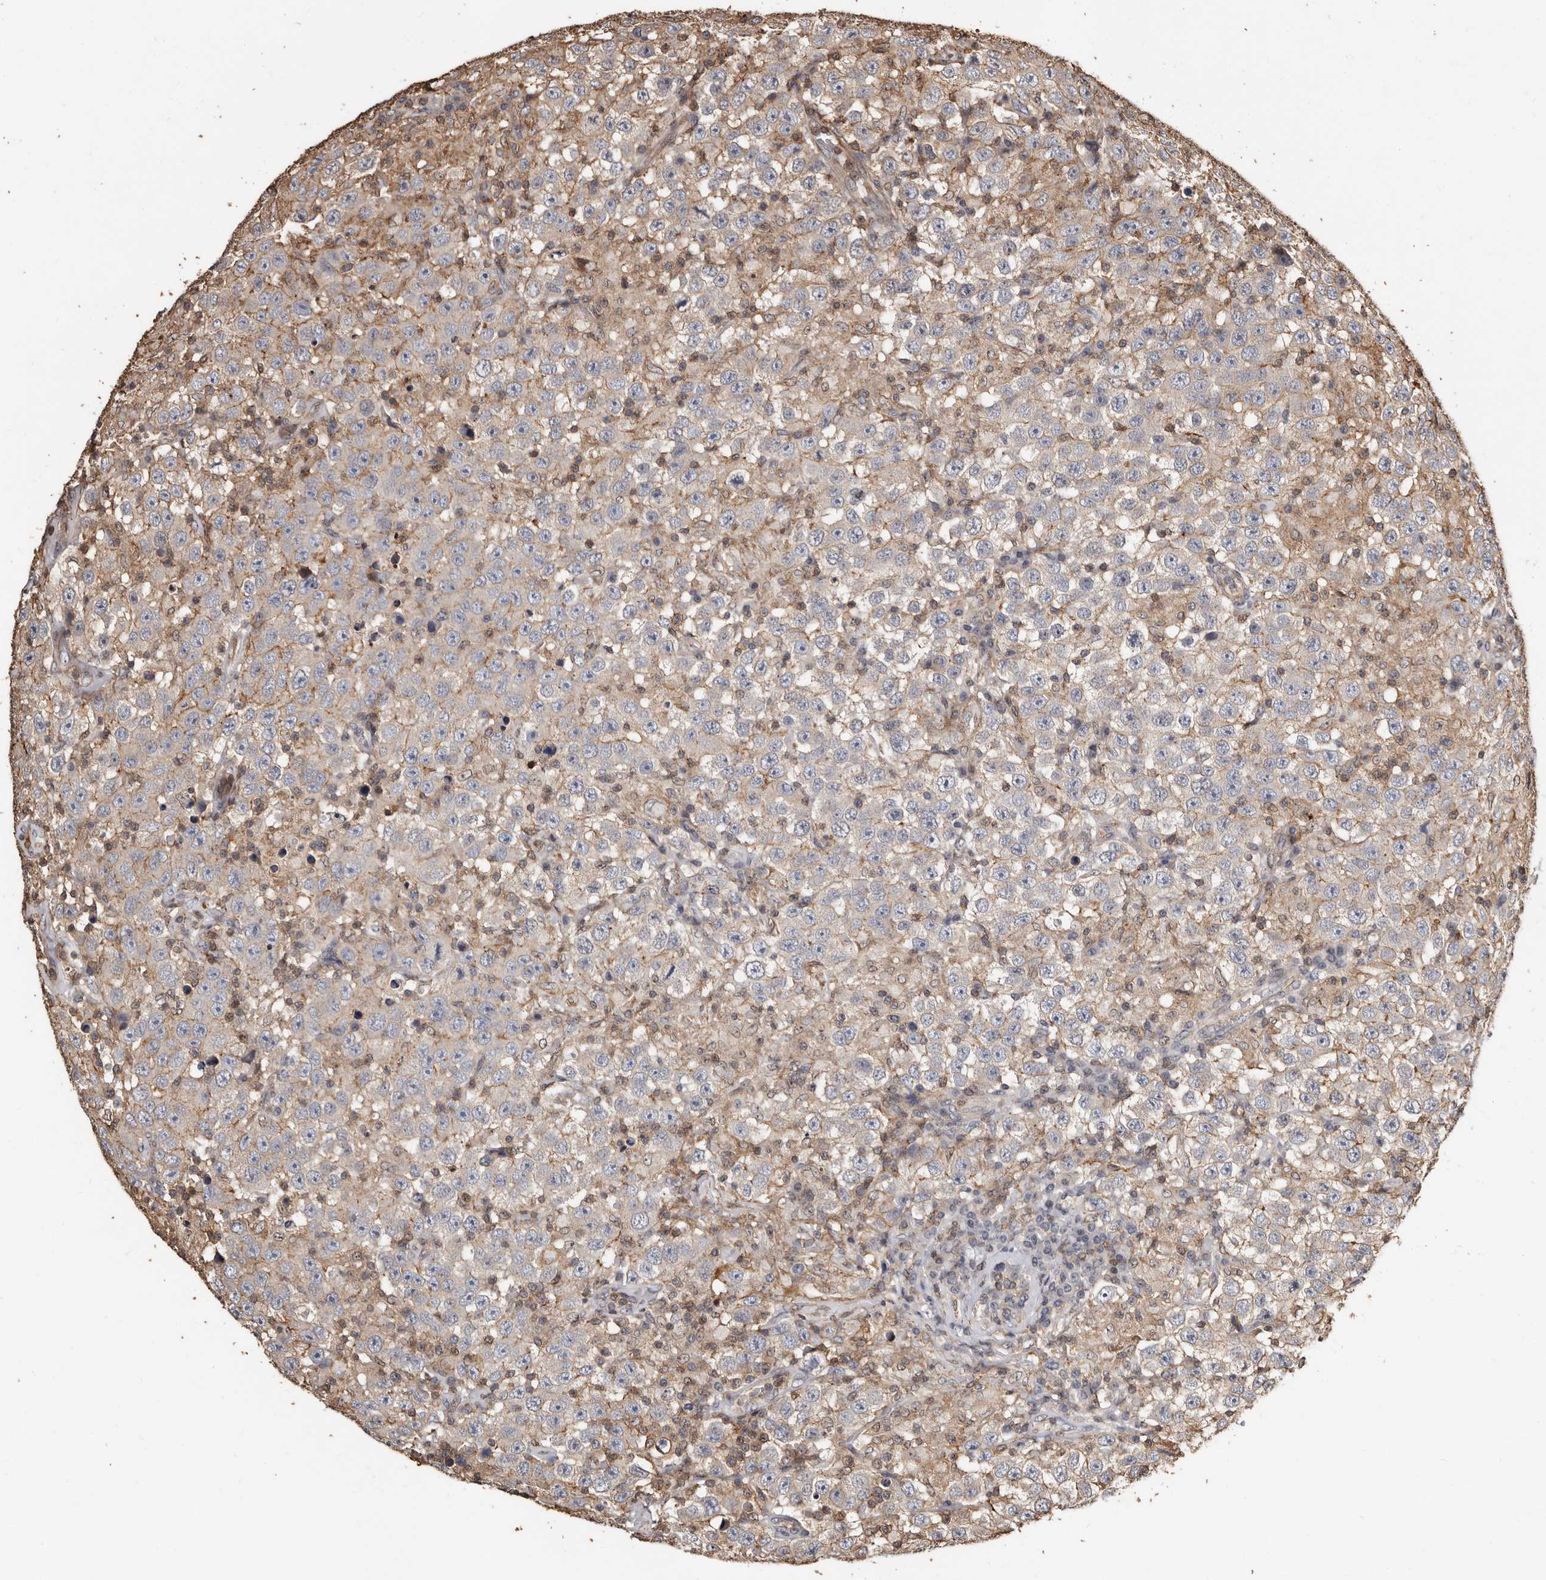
{"staining": {"intensity": "moderate", "quantity": "<25%", "location": "cytoplasmic/membranous"}, "tissue": "testis cancer", "cell_type": "Tumor cells", "image_type": "cancer", "snomed": [{"axis": "morphology", "description": "Seminoma, NOS"}, {"axis": "topography", "description": "Testis"}], "caption": "High-power microscopy captured an immunohistochemistry micrograph of testis cancer, revealing moderate cytoplasmic/membranous staining in about <25% of tumor cells.", "gene": "GSK3A", "patient": {"sex": "male", "age": 41}}